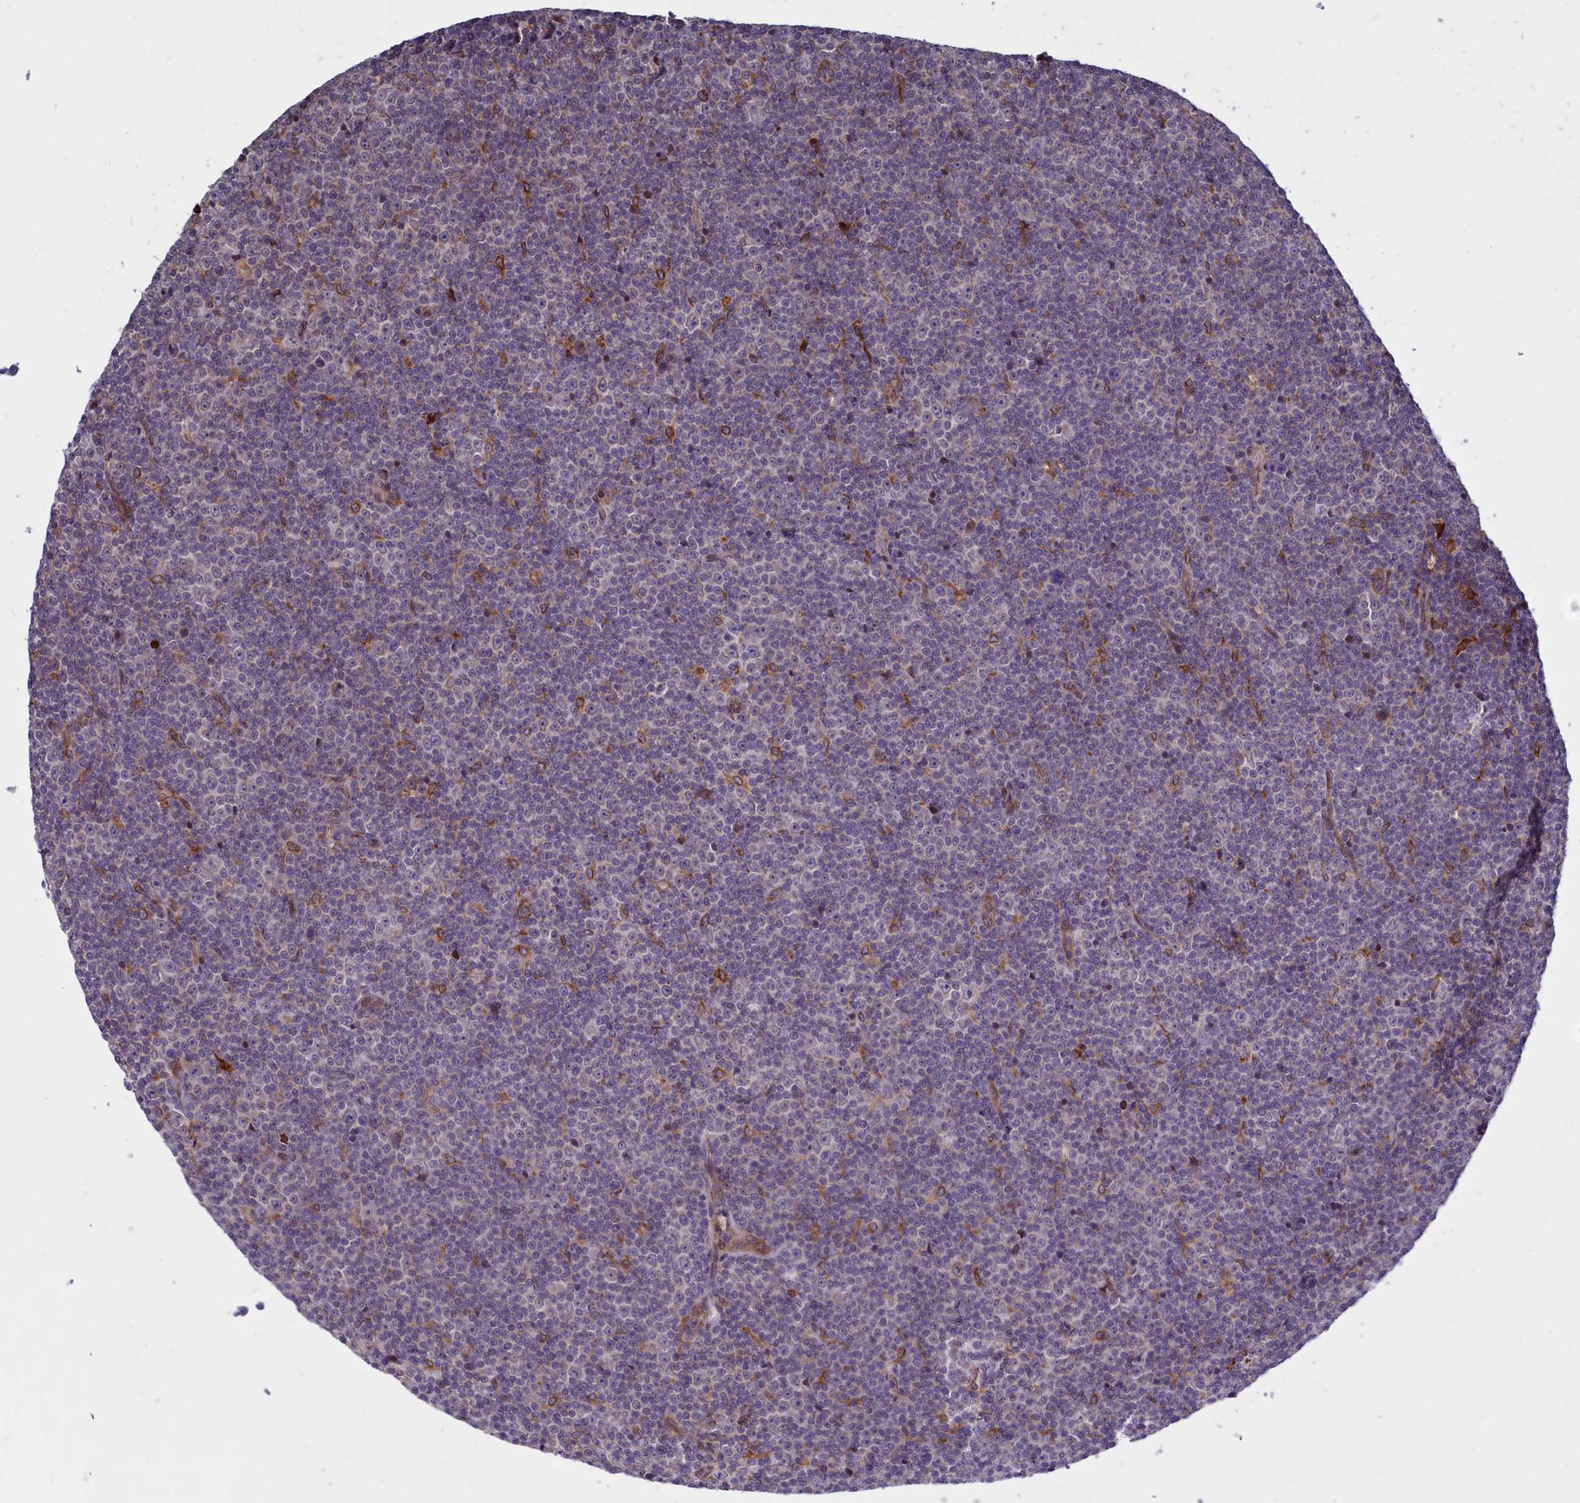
{"staining": {"intensity": "negative", "quantity": "none", "location": "none"}, "tissue": "lymphoma", "cell_type": "Tumor cells", "image_type": "cancer", "snomed": [{"axis": "morphology", "description": "Malignant lymphoma, non-Hodgkin's type, Low grade"}, {"axis": "topography", "description": "Lymph node"}], "caption": "There is no significant positivity in tumor cells of low-grade malignant lymphoma, non-Hodgkin's type.", "gene": "RAPGEF4", "patient": {"sex": "female", "age": 67}}